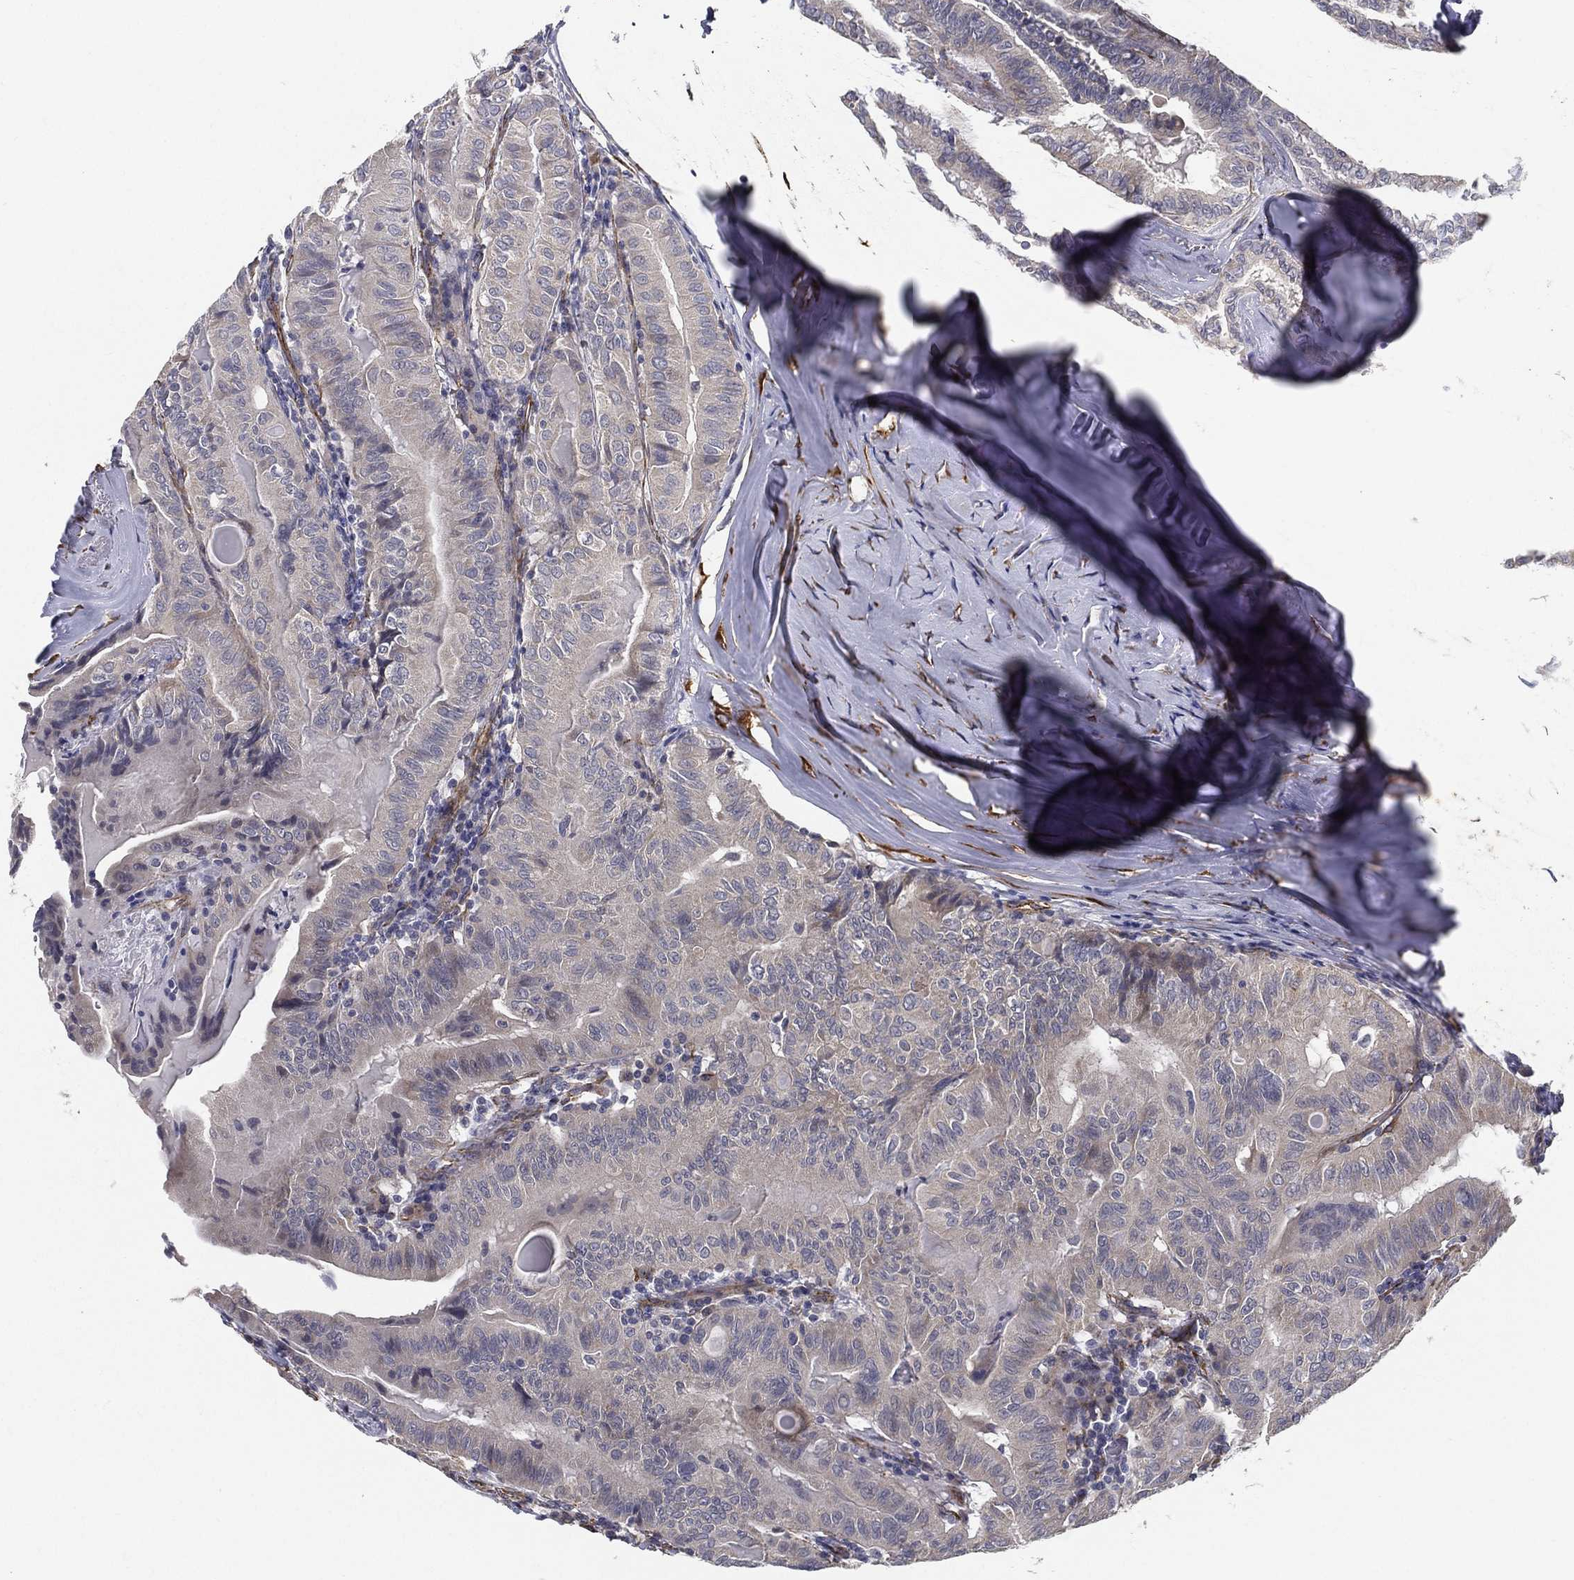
{"staining": {"intensity": "negative", "quantity": "none", "location": "none"}, "tissue": "thyroid cancer", "cell_type": "Tumor cells", "image_type": "cancer", "snomed": [{"axis": "morphology", "description": "Papillary adenocarcinoma, NOS"}, {"axis": "topography", "description": "Thyroid gland"}], "caption": "IHC image of neoplastic tissue: human thyroid papillary adenocarcinoma stained with DAB (3,3'-diaminobenzidine) exhibits no significant protein positivity in tumor cells.", "gene": "LRRC56", "patient": {"sex": "female", "age": 68}}